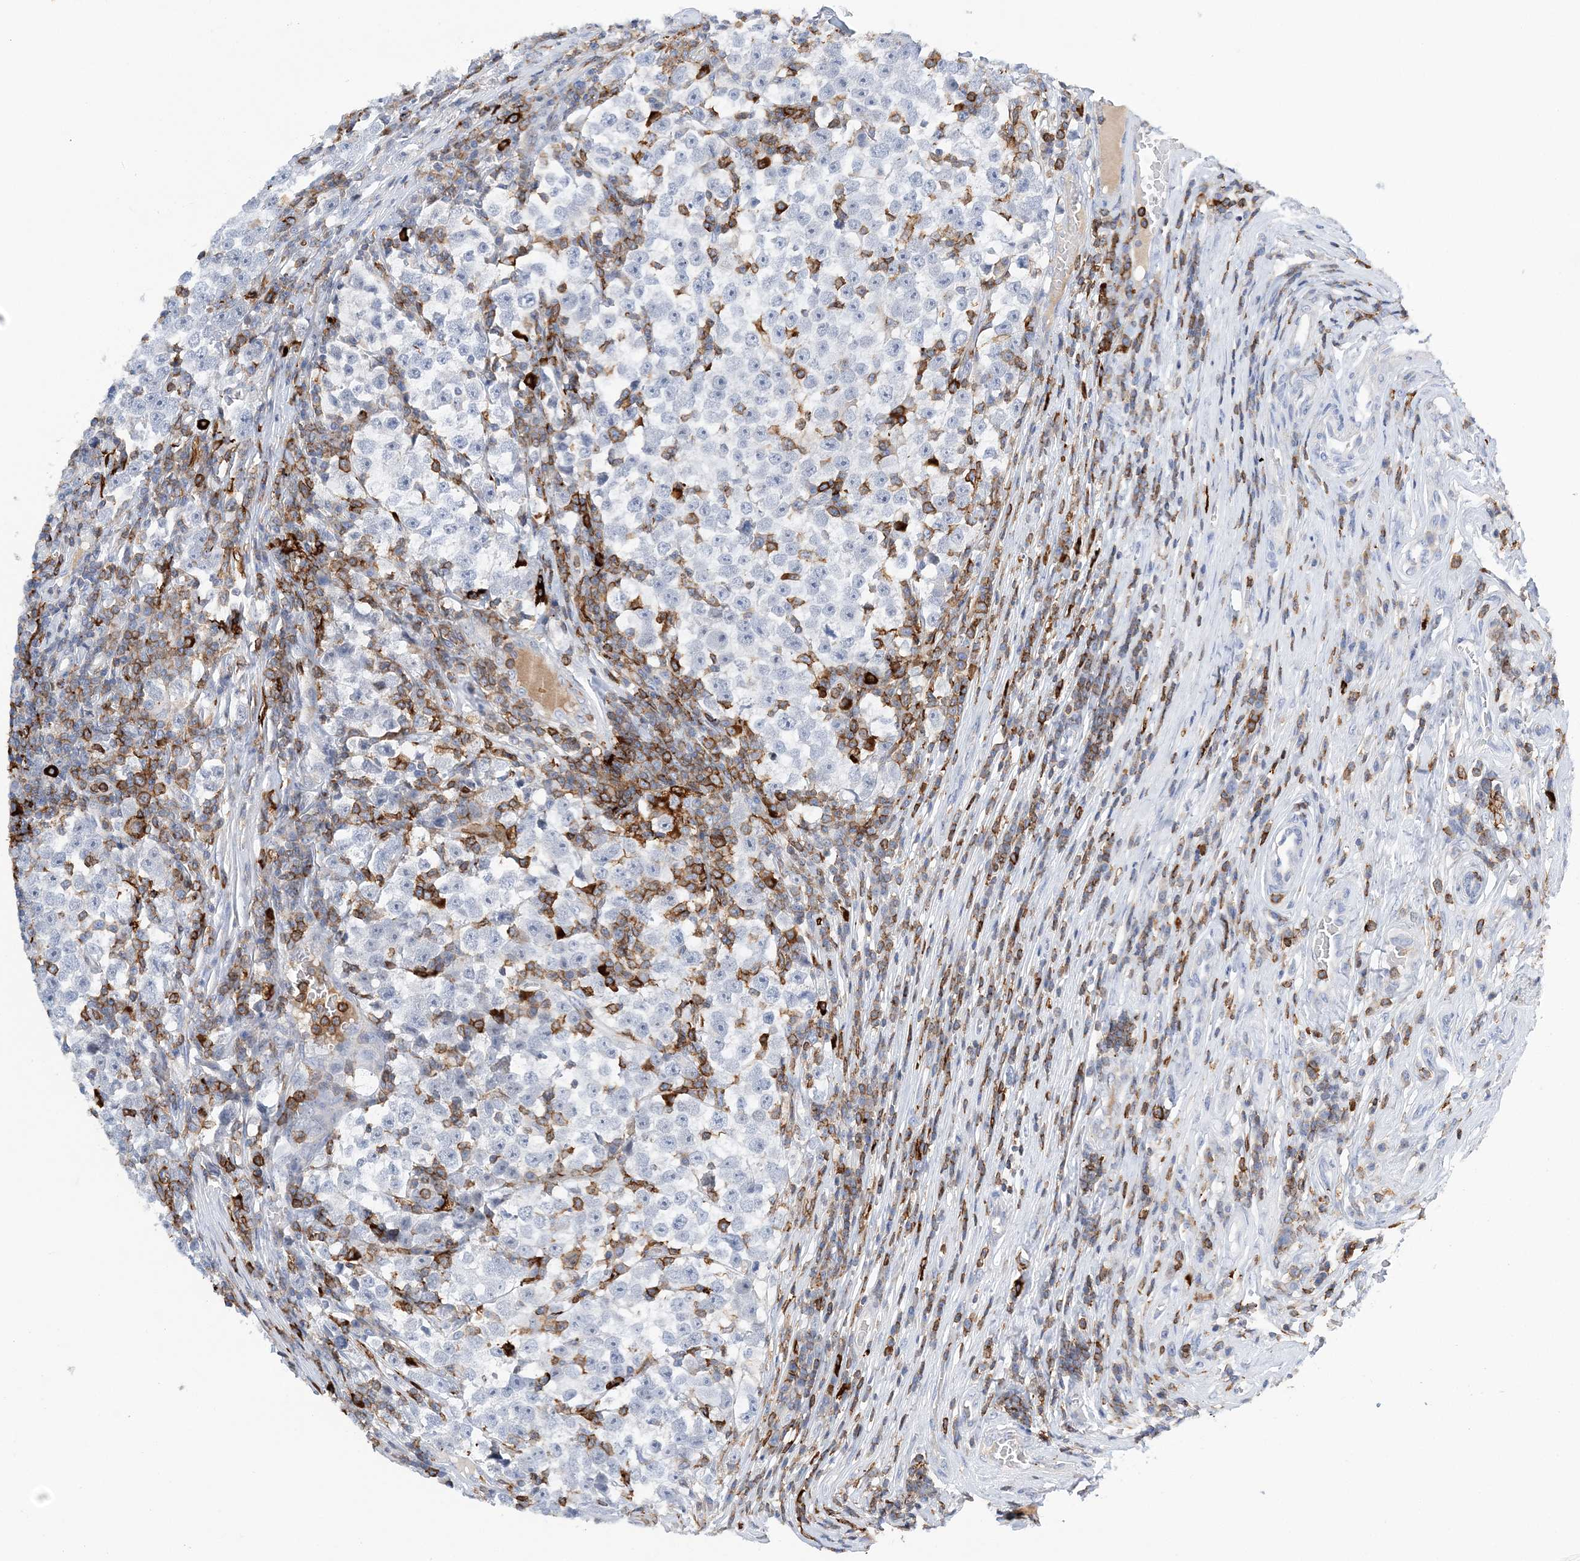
{"staining": {"intensity": "negative", "quantity": "none", "location": "none"}, "tissue": "testis cancer", "cell_type": "Tumor cells", "image_type": "cancer", "snomed": [{"axis": "morphology", "description": "Normal tissue, NOS"}, {"axis": "morphology", "description": "Seminoma, NOS"}, {"axis": "topography", "description": "Testis"}], "caption": "Immunohistochemistry (IHC) histopathology image of testis cancer stained for a protein (brown), which demonstrates no positivity in tumor cells.", "gene": "PRMT9", "patient": {"sex": "male", "age": 43}}